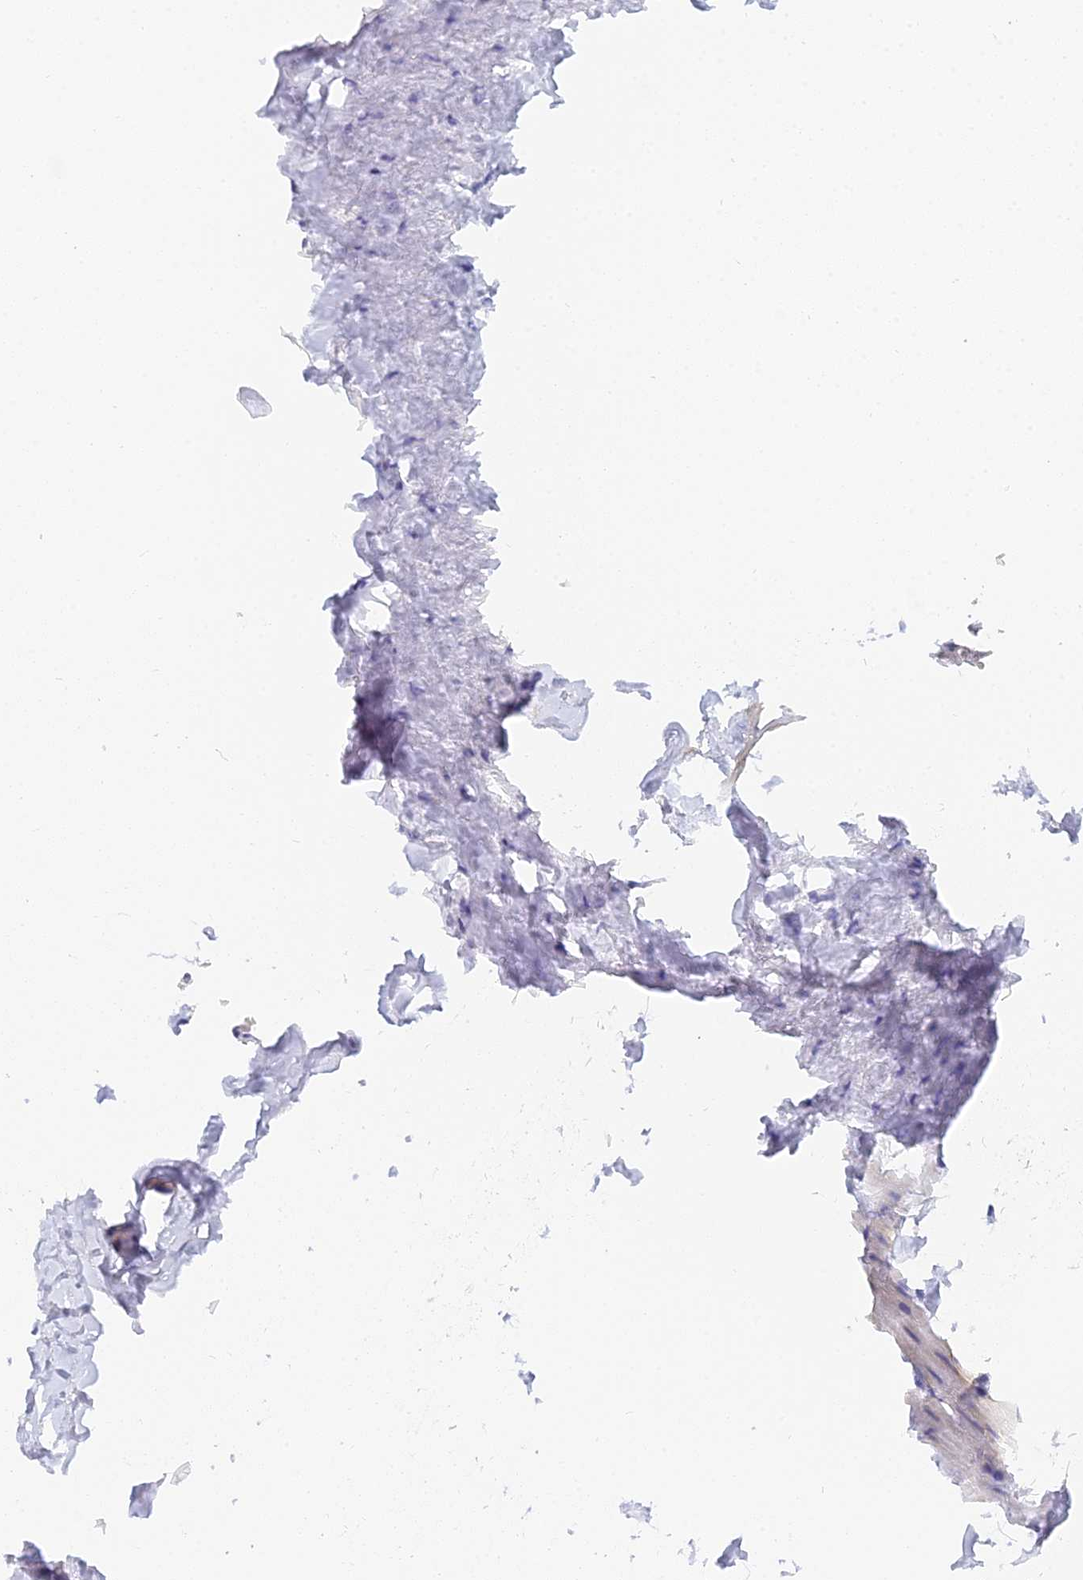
{"staining": {"intensity": "negative", "quantity": "none", "location": "none"}, "tissue": "adipose tissue", "cell_type": "Adipocytes", "image_type": "normal", "snomed": [{"axis": "morphology", "description": "Normal tissue, NOS"}, {"axis": "topography", "description": "Gallbladder"}, {"axis": "topography", "description": "Peripheral nerve tissue"}], "caption": "A histopathology image of adipose tissue stained for a protein exhibits no brown staining in adipocytes.", "gene": "MCM2", "patient": {"sex": "male", "age": 38}}